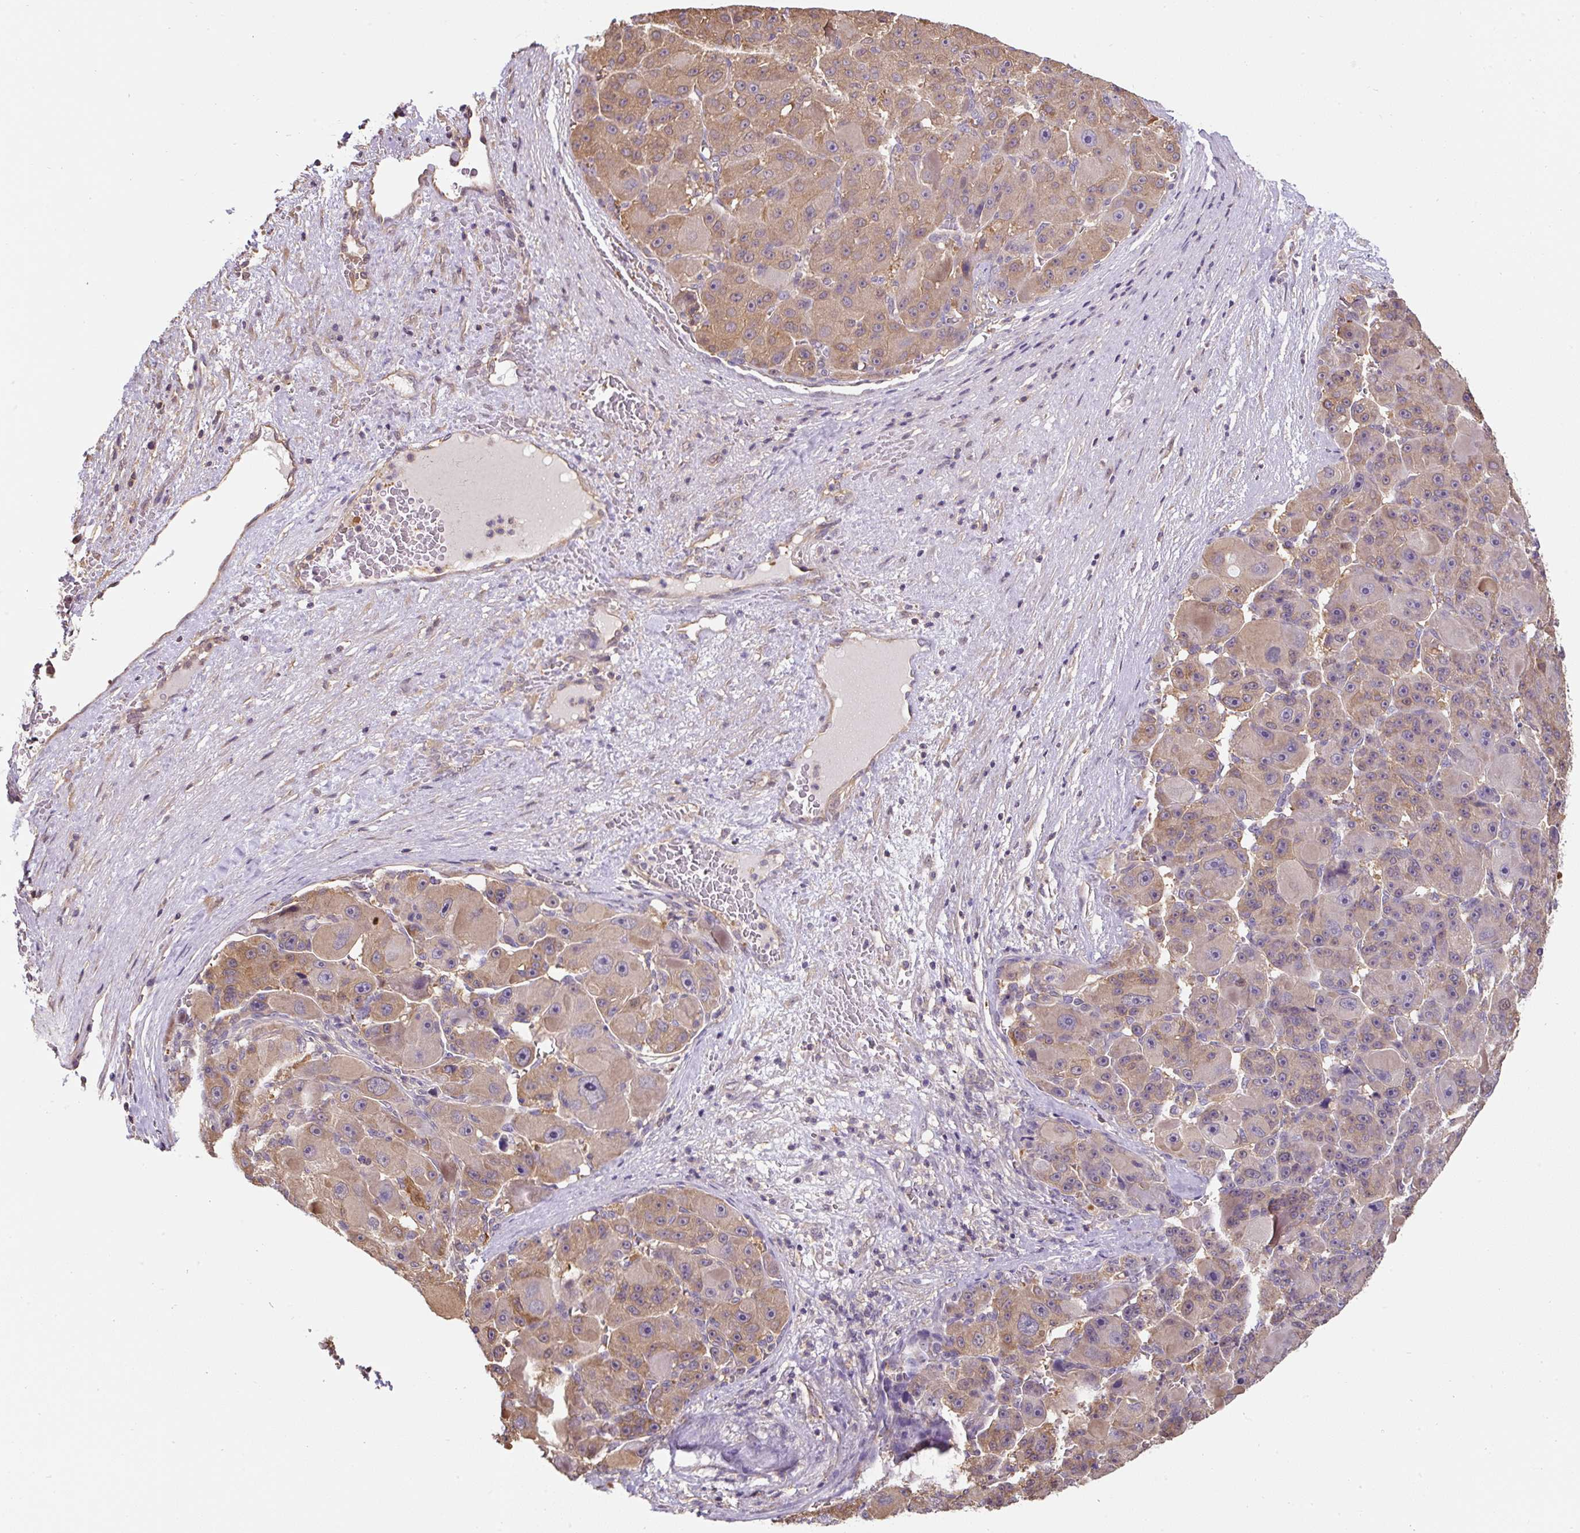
{"staining": {"intensity": "moderate", "quantity": "25%-75%", "location": "cytoplasmic/membranous"}, "tissue": "liver cancer", "cell_type": "Tumor cells", "image_type": "cancer", "snomed": [{"axis": "morphology", "description": "Carcinoma, Hepatocellular, NOS"}, {"axis": "topography", "description": "Liver"}], "caption": "This is a micrograph of IHC staining of liver cancer (hepatocellular carcinoma), which shows moderate positivity in the cytoplasmic/membranous of tumor cells.", "gene": "ST13", "patient": {"sex": "male", "age": 76}}